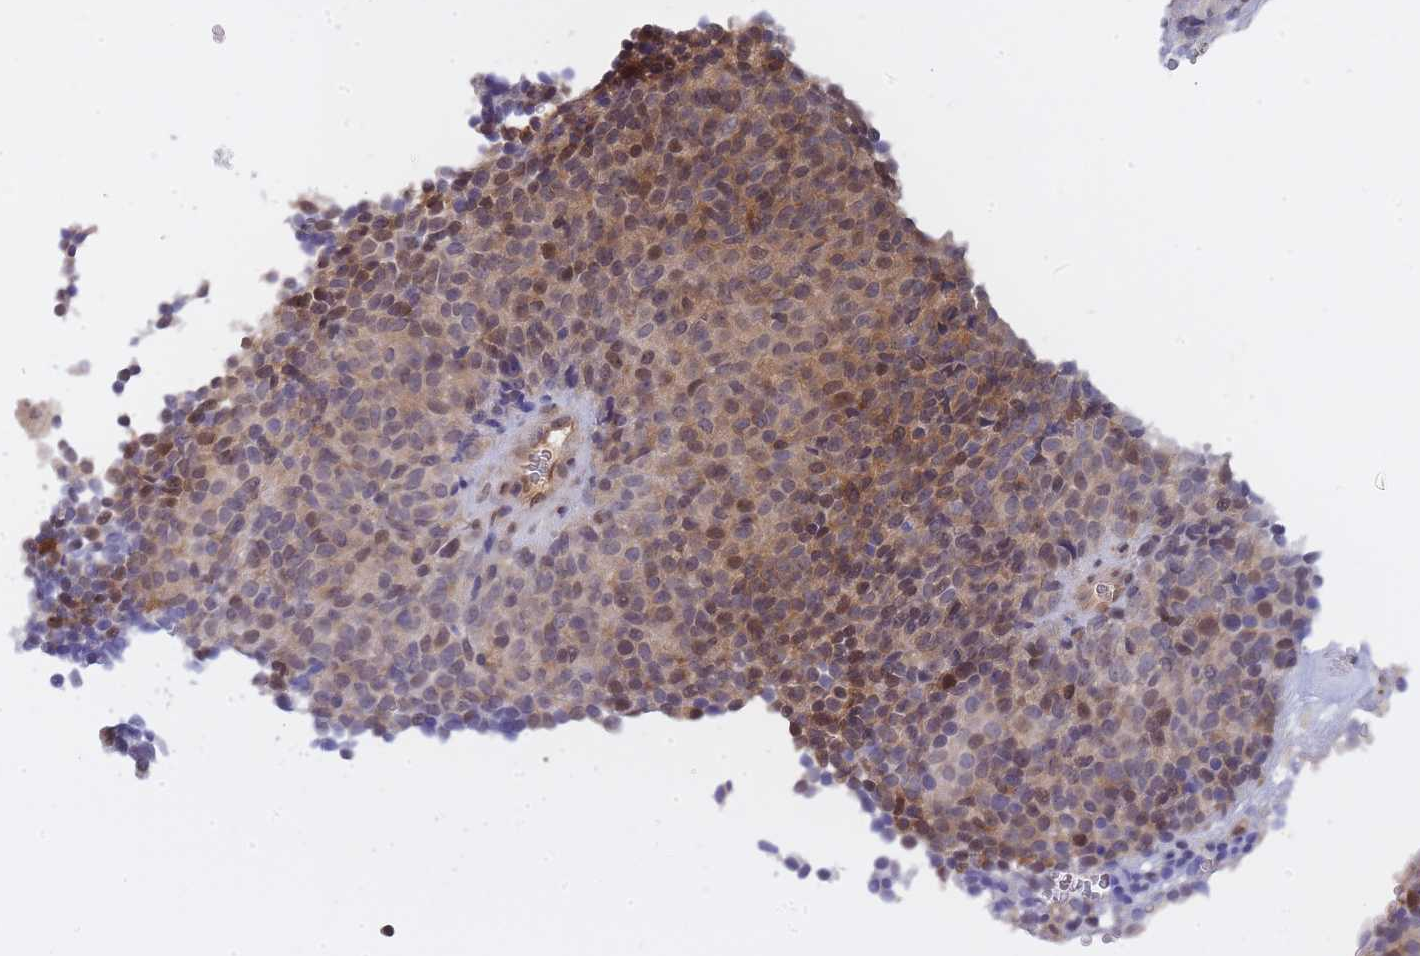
{"staining": {"intensity": "moderate", "quantity": "<25%", "location": "cytoplasmic/membranous,nuclear"}, "tissue": "melanoma", "cell_type": "Tumor cells", "image_type": "cancer", "snomed": [{"axis": "morphology", "description": "Malignant melanoma, Metastatic site"}, {"axis": "topography", "description": "Brain"}], "caption": "Immunohistochemistry (IHC) photomicrograph of neoplastic tissue: melanoma stained using IHC displays low levels of moderate protein expression localized specifically in the cytoplasmic/membranous and nuclear of tumor cells, appearing as a cytoplasmic/membranous and nuclear brown color.", "gene": "NSFL1C", "patient": {"sex": "female", "age": 56}}